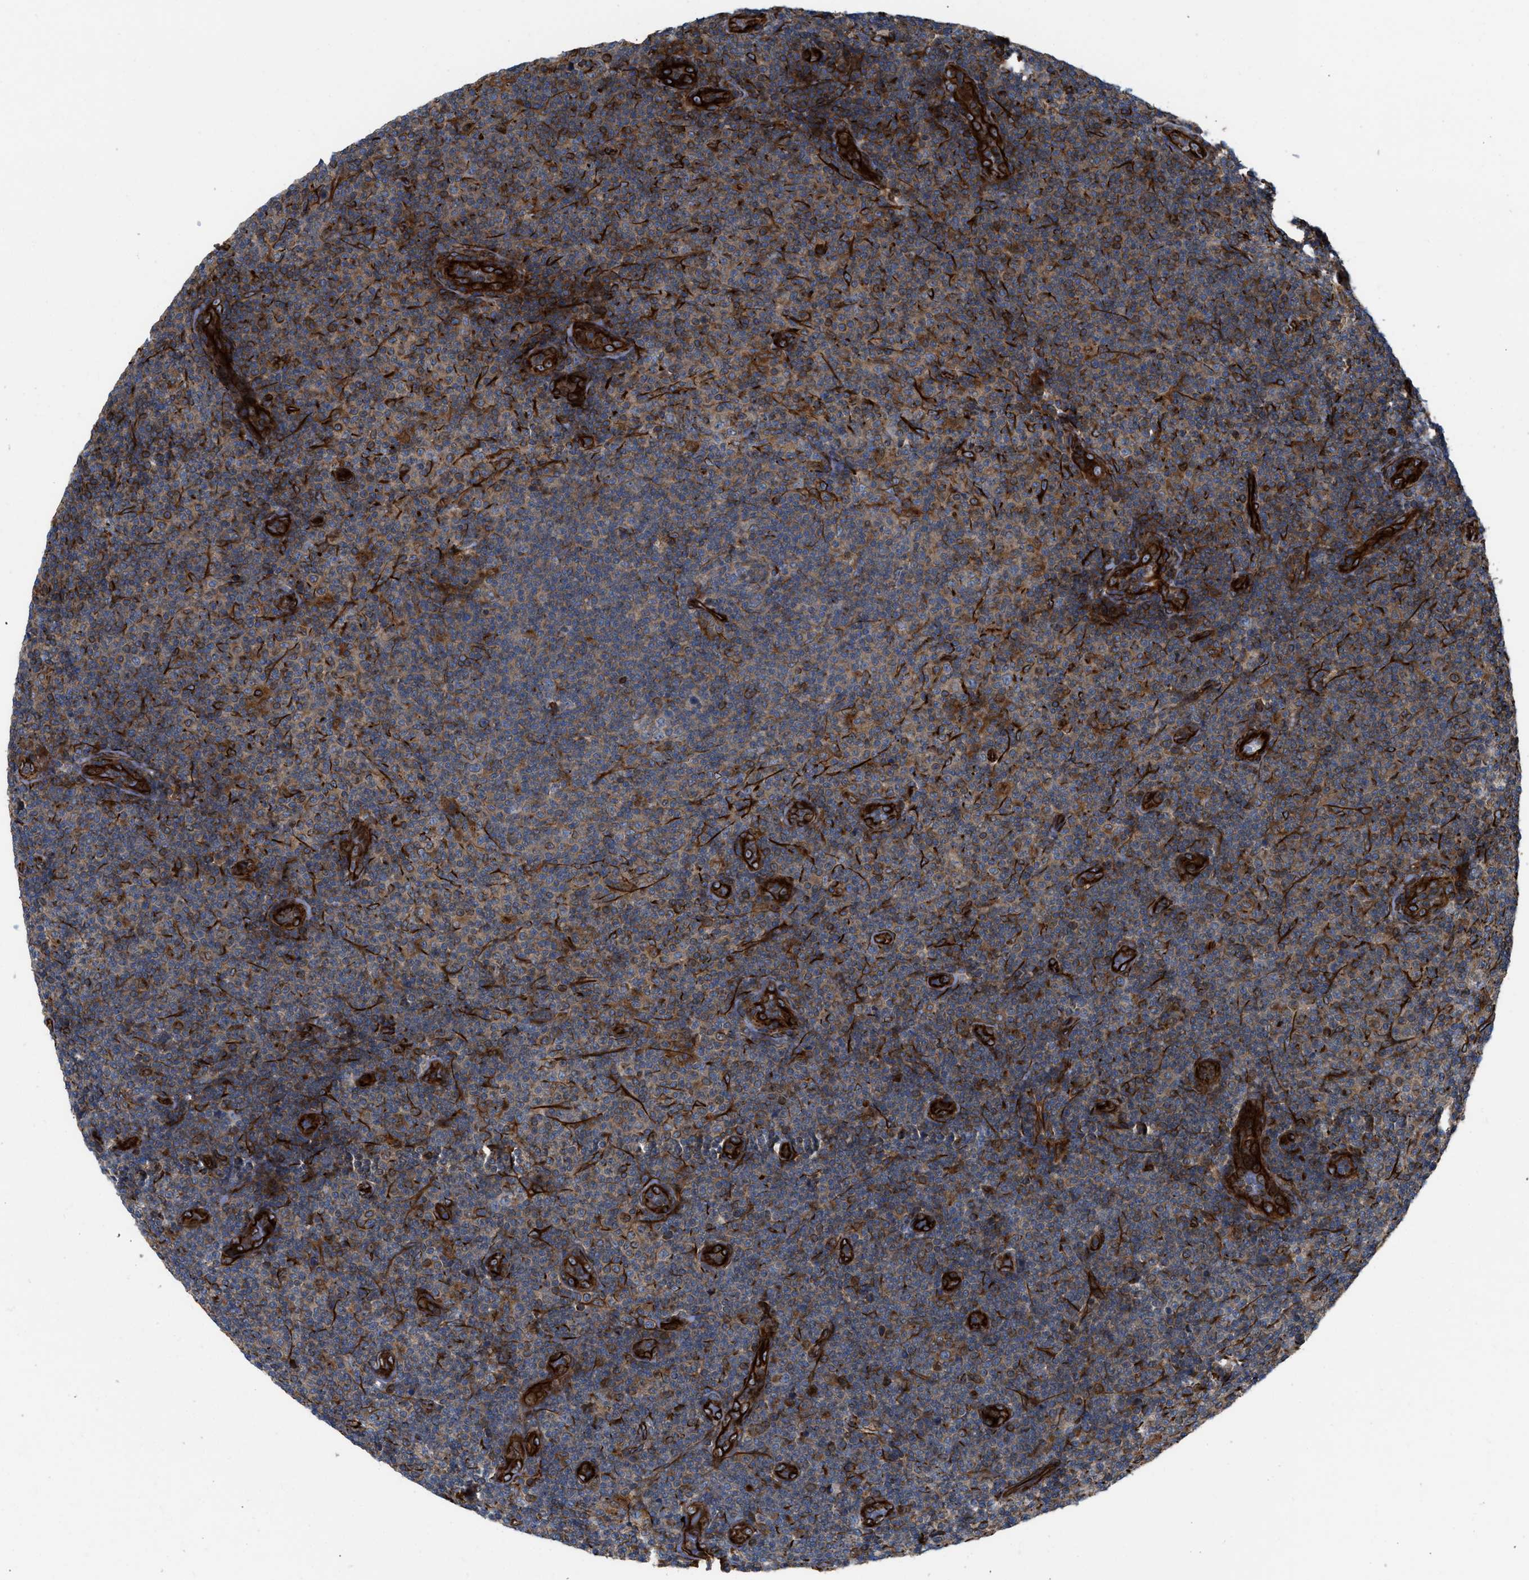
{"staining": {"intensity": "moderate", "quantity": "25%-75%", "location": "cytoplasmic/membranous"}, "tissue": "lymphoma", "cell_type": "Tumor cells", "image_type": "cancer", "snomed": [{"axis": "morphology", "description": "Malignant lymphoma, non-Hodgkin's type, Low grade"}, {"axis": "topography", "description": "Lymph node"}], "caption": "There is medium levels of moderate cytoplasmic/membranous staining in tumor cells of lymphoma, as demonstrated by immunohistochemical staining (brown color).", "gene": "PTPRE", "patient": {"sex": "male", "age": 83}}